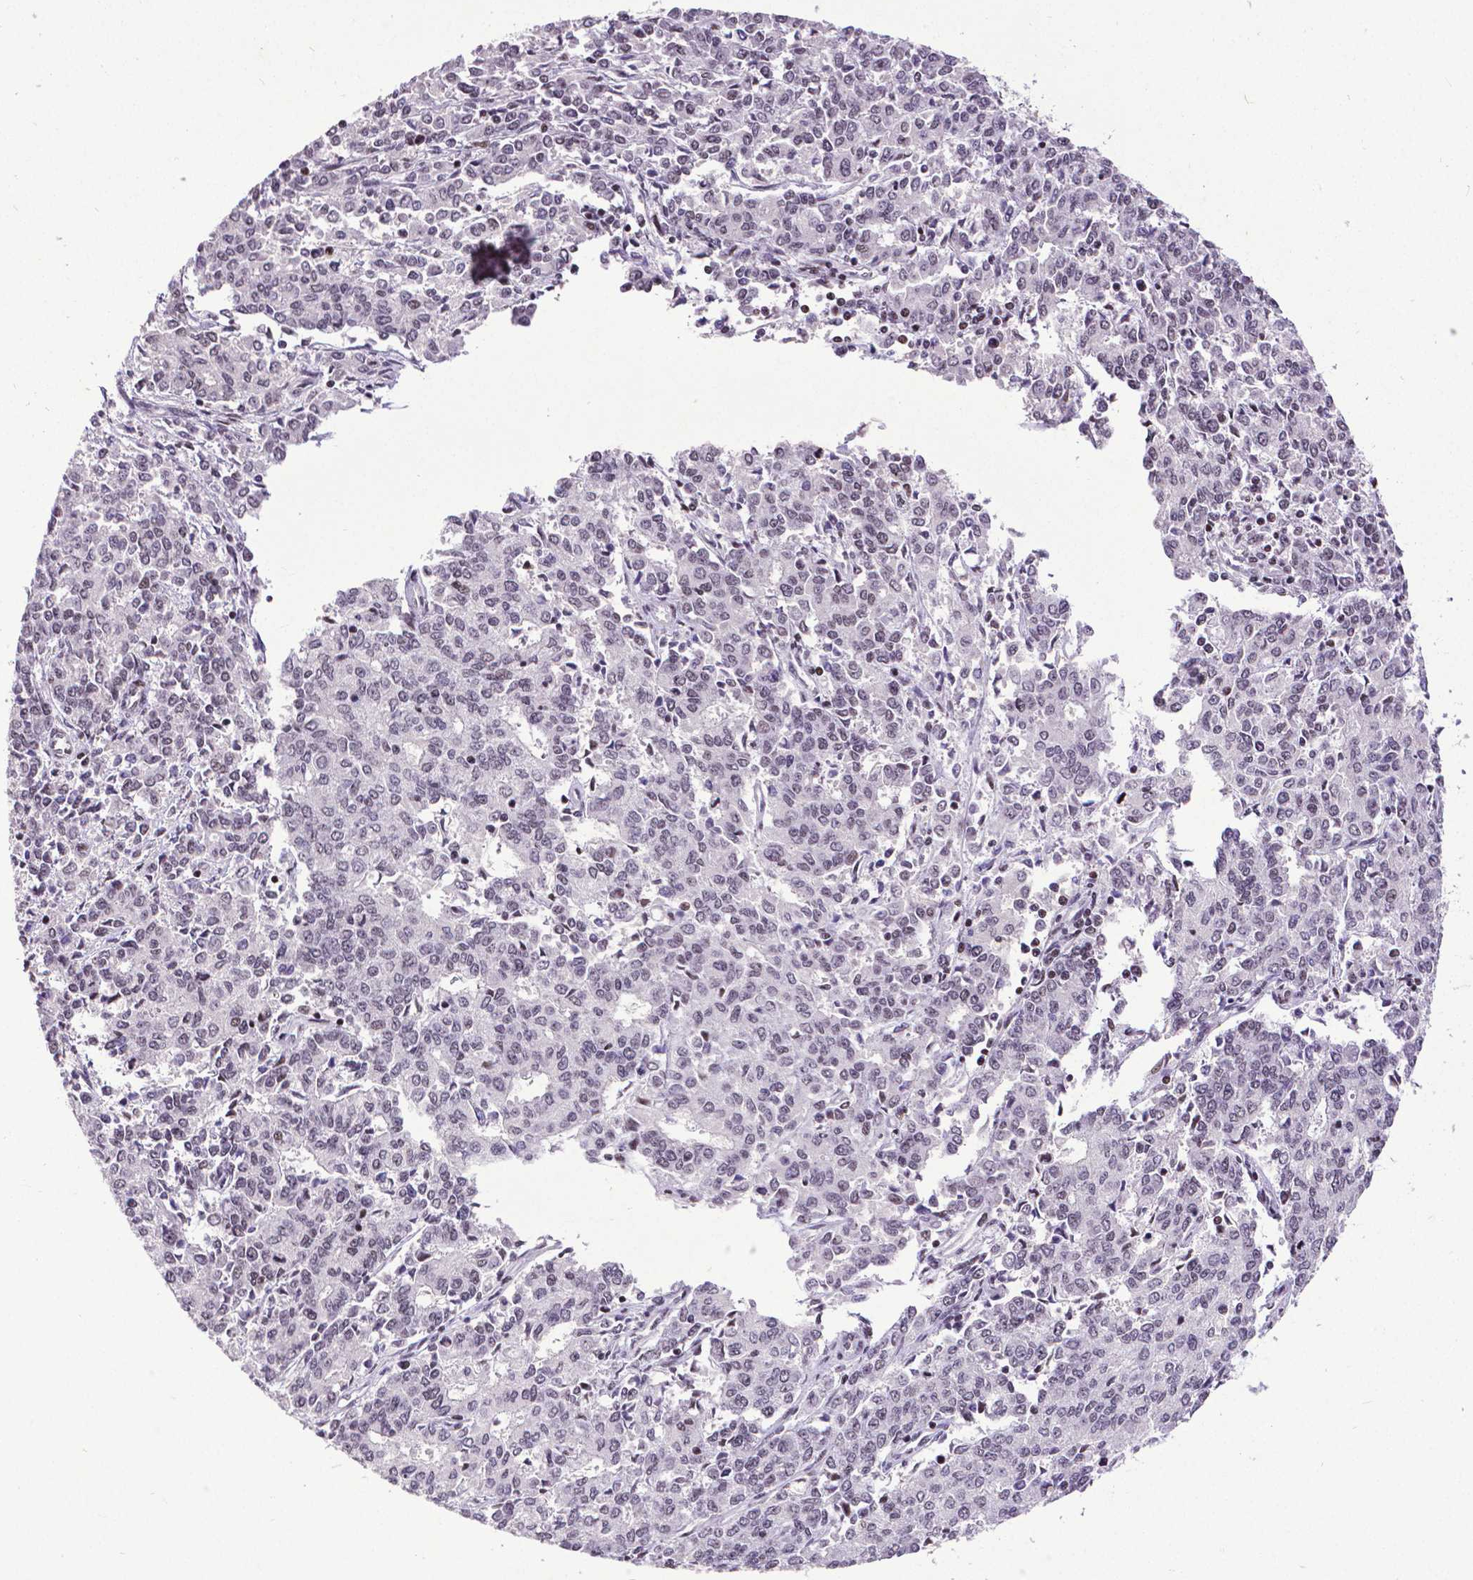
{"staining": {"intensity": "moderate", "quantity": "<25%", "location": "nuclear"}, "tissue": "endometrial cancer", "cell_type": "Tumor cells", "image_type": "cancer", "snomed": [{"axis": "morphology", "description": "Adenocarcinoma, NOS"}, {"axis": "topography", "description": "Endometrium"}], "caption": "Human endometrial cancer stained for a protein (brown) exhibits moderate nuclear positive expression in approximately <25% of tumor cells.", "gene": "CTCF", "patient": {"sex": "female", "age": 50}}